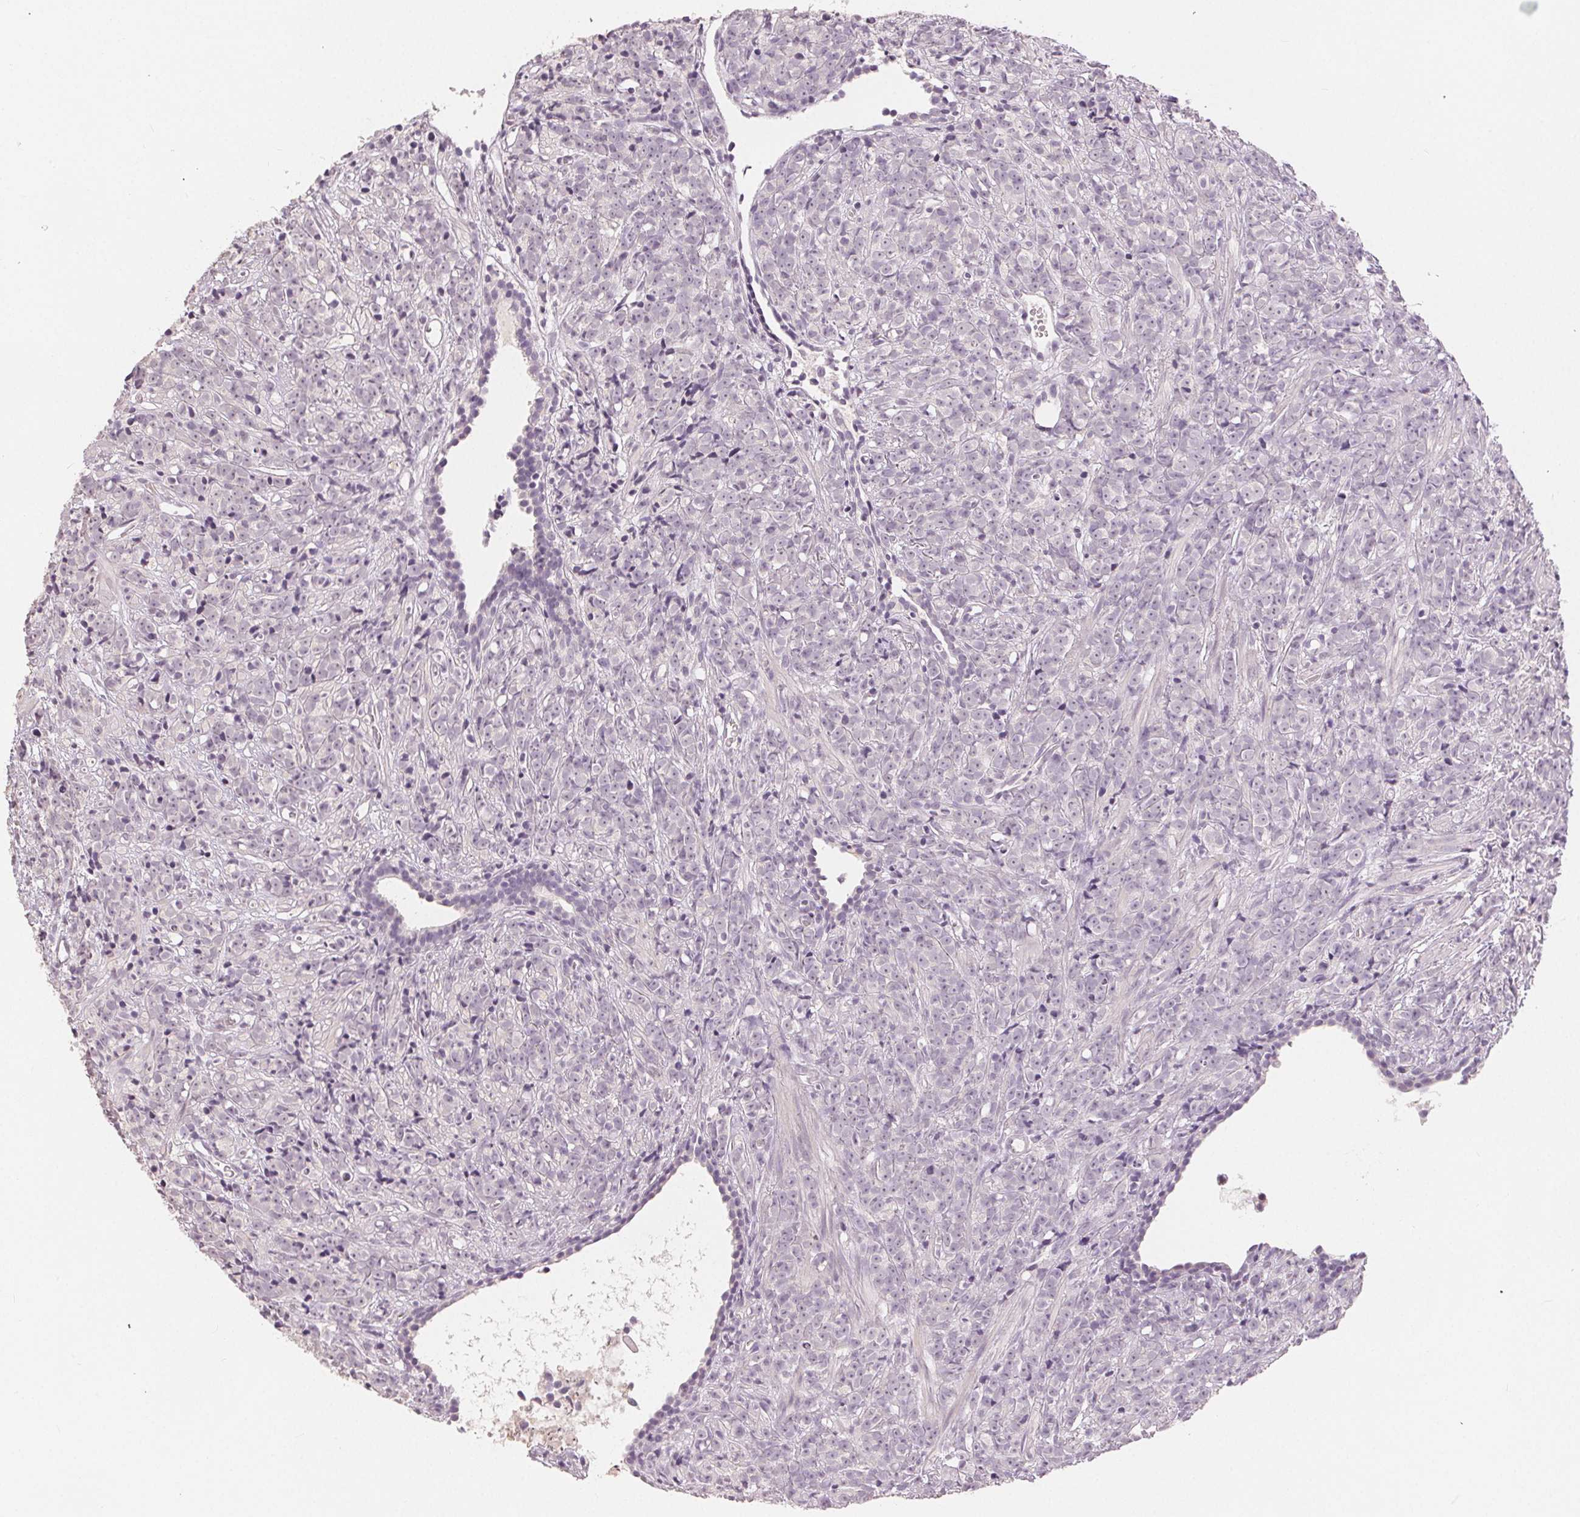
{"staining": {"intensity": "negative", "quantity": "none", "location": "none"}, "tissue": "prostate cancer", "cell_type": "Tumor cells", "image_type": "cancer", "snomed": [{"axis": "morphology", "description": "Adenocarcinoma, High grade"}, {"axis": "topography", "description": "Prostate"}], "caption": "Protein analysis of adenocarcinoma (high-grade) (prostate) demonstrates no significant positivity in tumor cells.", "gene": "SLC27A5", "patient": {"sex": "male", "age": 81}}